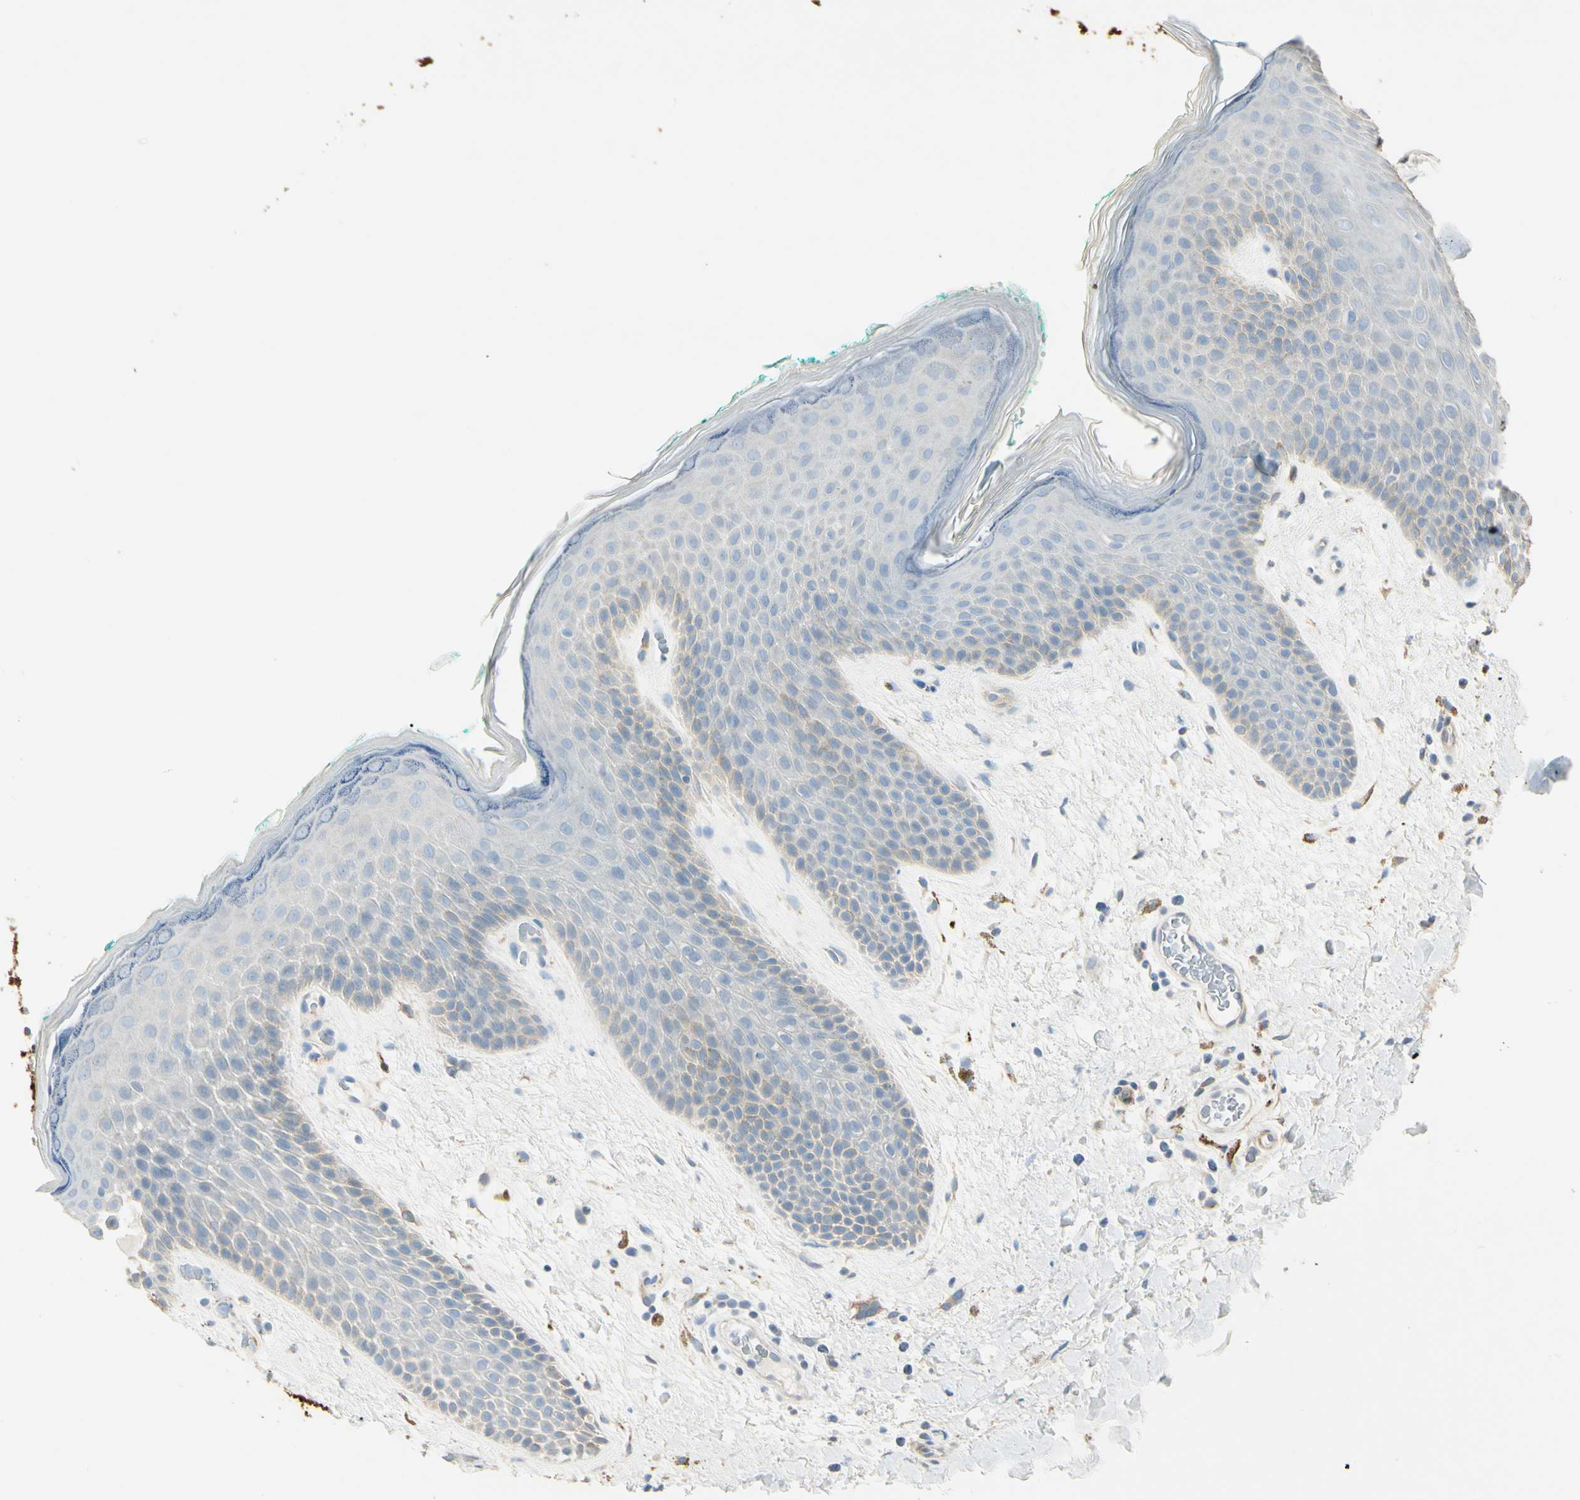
{"staining": {"intensity": "negative", "quantity": "none", "location": "none"}, "tissue": "skin", "cell_type": "Epidermal cells", "image_type": "normal", "snomed": [{"axis": "morphology", "description": "Normal tissue, NOS"}, {"axis": "topography", "description": "Anal"}], "caption": "This is a photomicrograph of IHC staining of normal skin, which shows no expression in epidermal cells. (Stains: DAB IHC with hematoxylin counter stain, Microscopy: brightfield microscopy at high magnification).", "gene": "AMPH", "patient": {"sex": "male", "age": 74}}